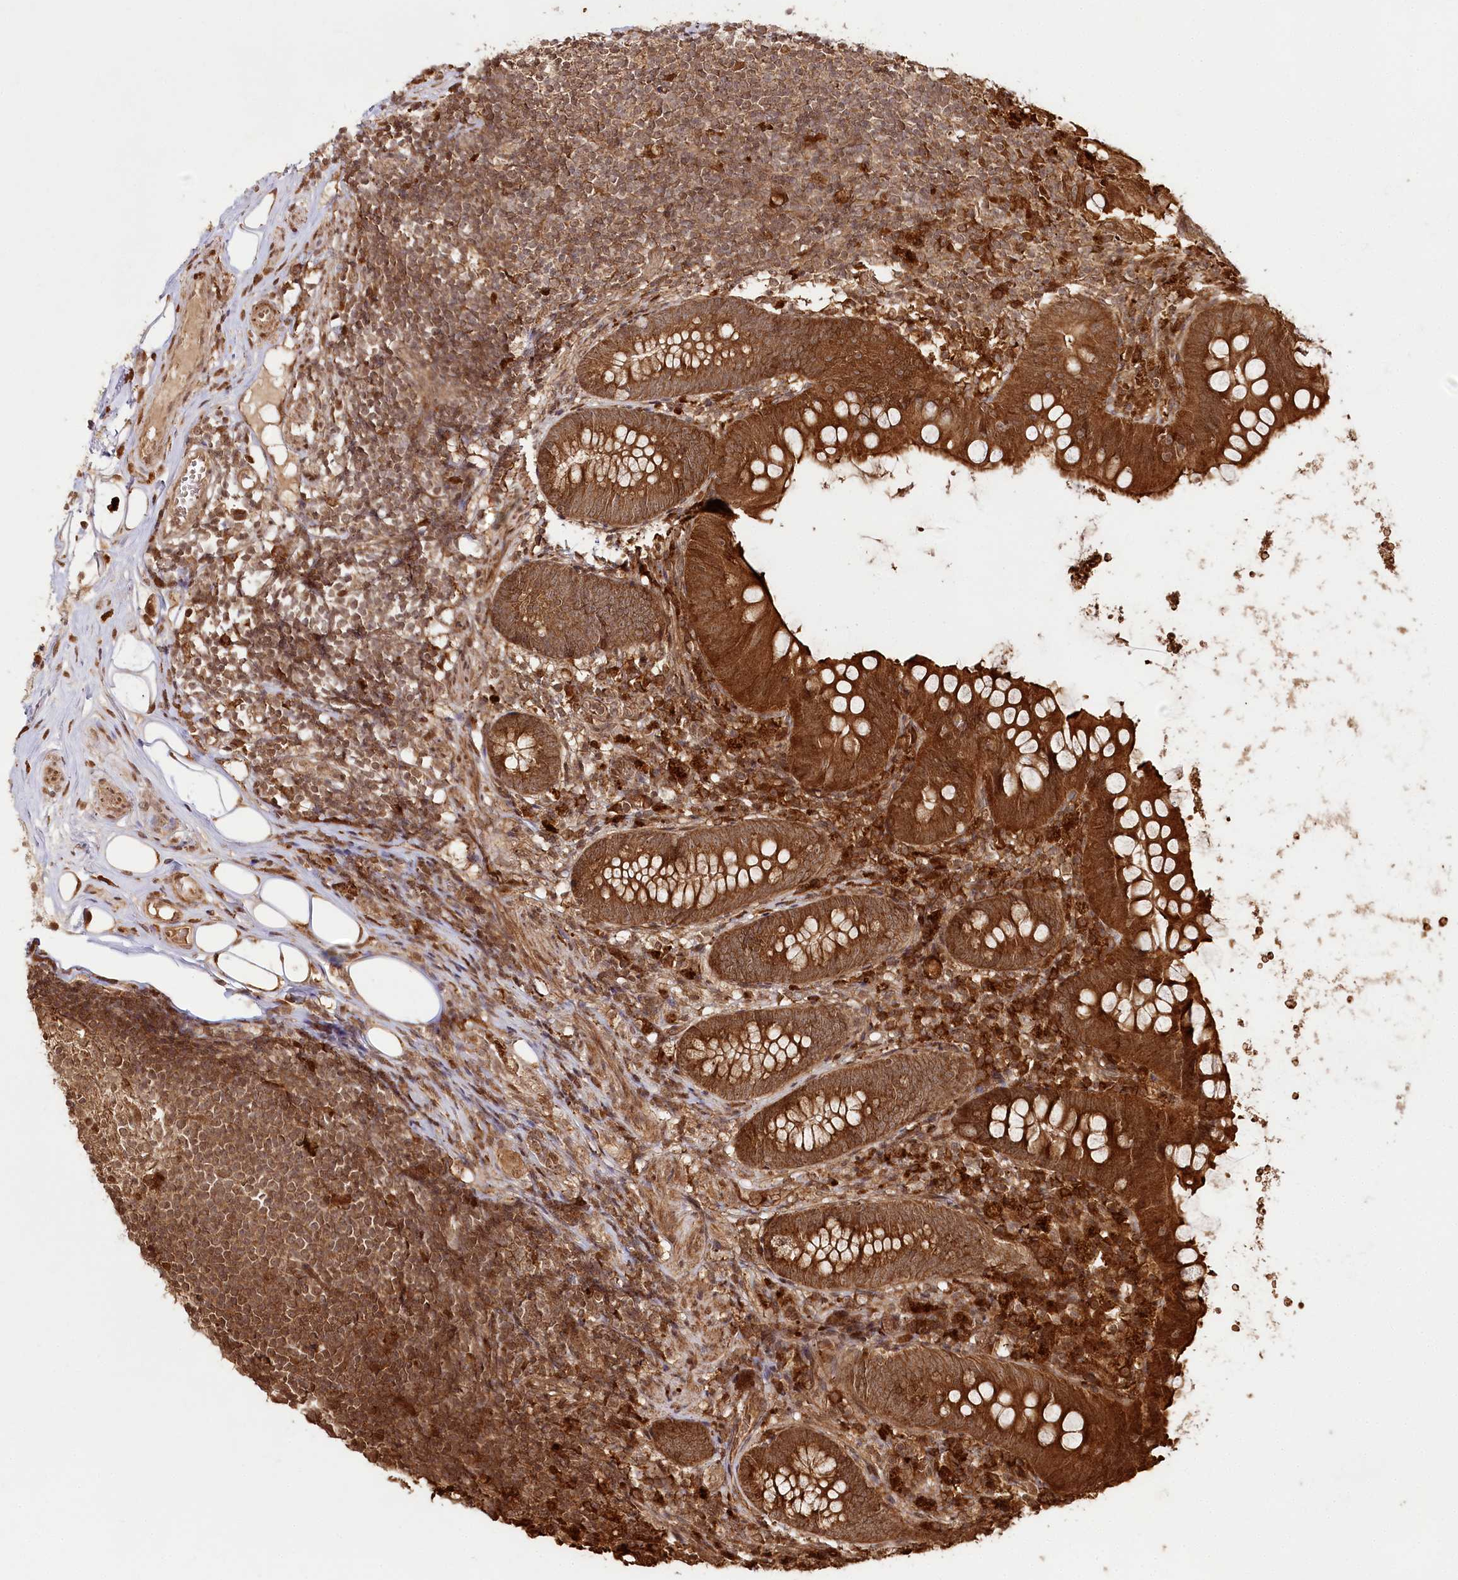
{"staining": {"intensity": "strong", "quantity": ">75%", "location": "cytoplasmic/membranous,nuclear"}, "tissue": "appendix", "cell_type": "Glandular cells", "image_type": "normal", "snomed": [{"axis": "morphology", "description": "Normal tissue, NOS"}, {"axis": "topography", "description": "Appendix"}], "caption": "Protein expression analysis of unremarkable human appendix reveals strong cytoplasmic/membranous,nuclear expression in about >75% of glandular cells. Immunohistochemistry (ihc) stains the protein in brown and the nuclei are stained blue.", "gene": "ULK2", "patient": {"sex": "female", "age": 62}}